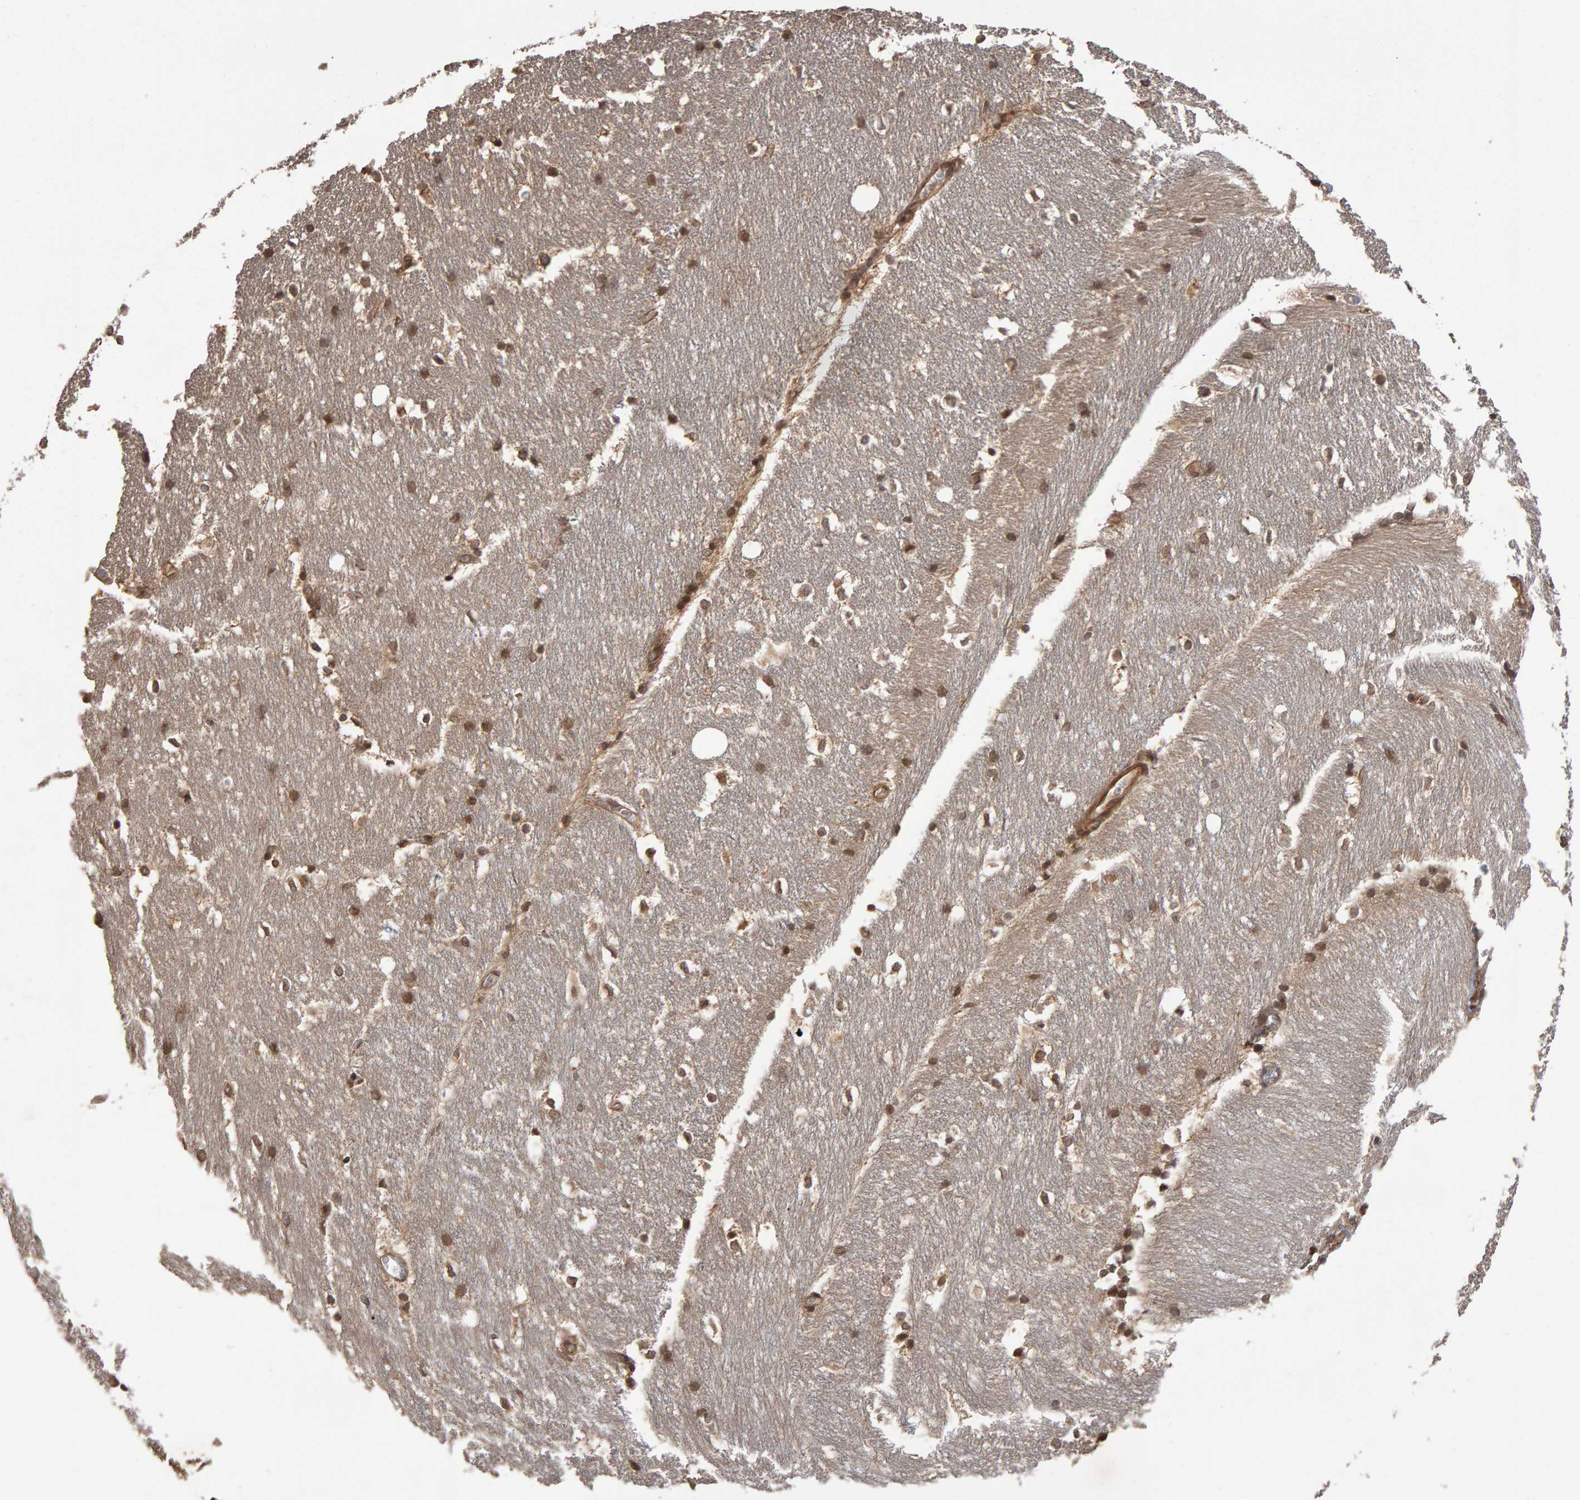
{"staining": {"intensity": "moderate", "quantity": ">75%", "location": "nuclear"}, "tissue": "hippocampus", "cell_type": "Glial cells", "image_type": "normal", "snomed": [{"axis": "morphology", "description": "Normal tissue, NOS"}, {"axis": "topography", "description": "Hippocampus"}], "caption": "High-power microscopy captured an immunohistochemistry (IHC) photomicrograph of normal hippocampus, revealing moderate nuclear positivity in approximately >75% of glial cells.", "gene": "SCRIB", "patient": {"sex": "female", "age": 19}}